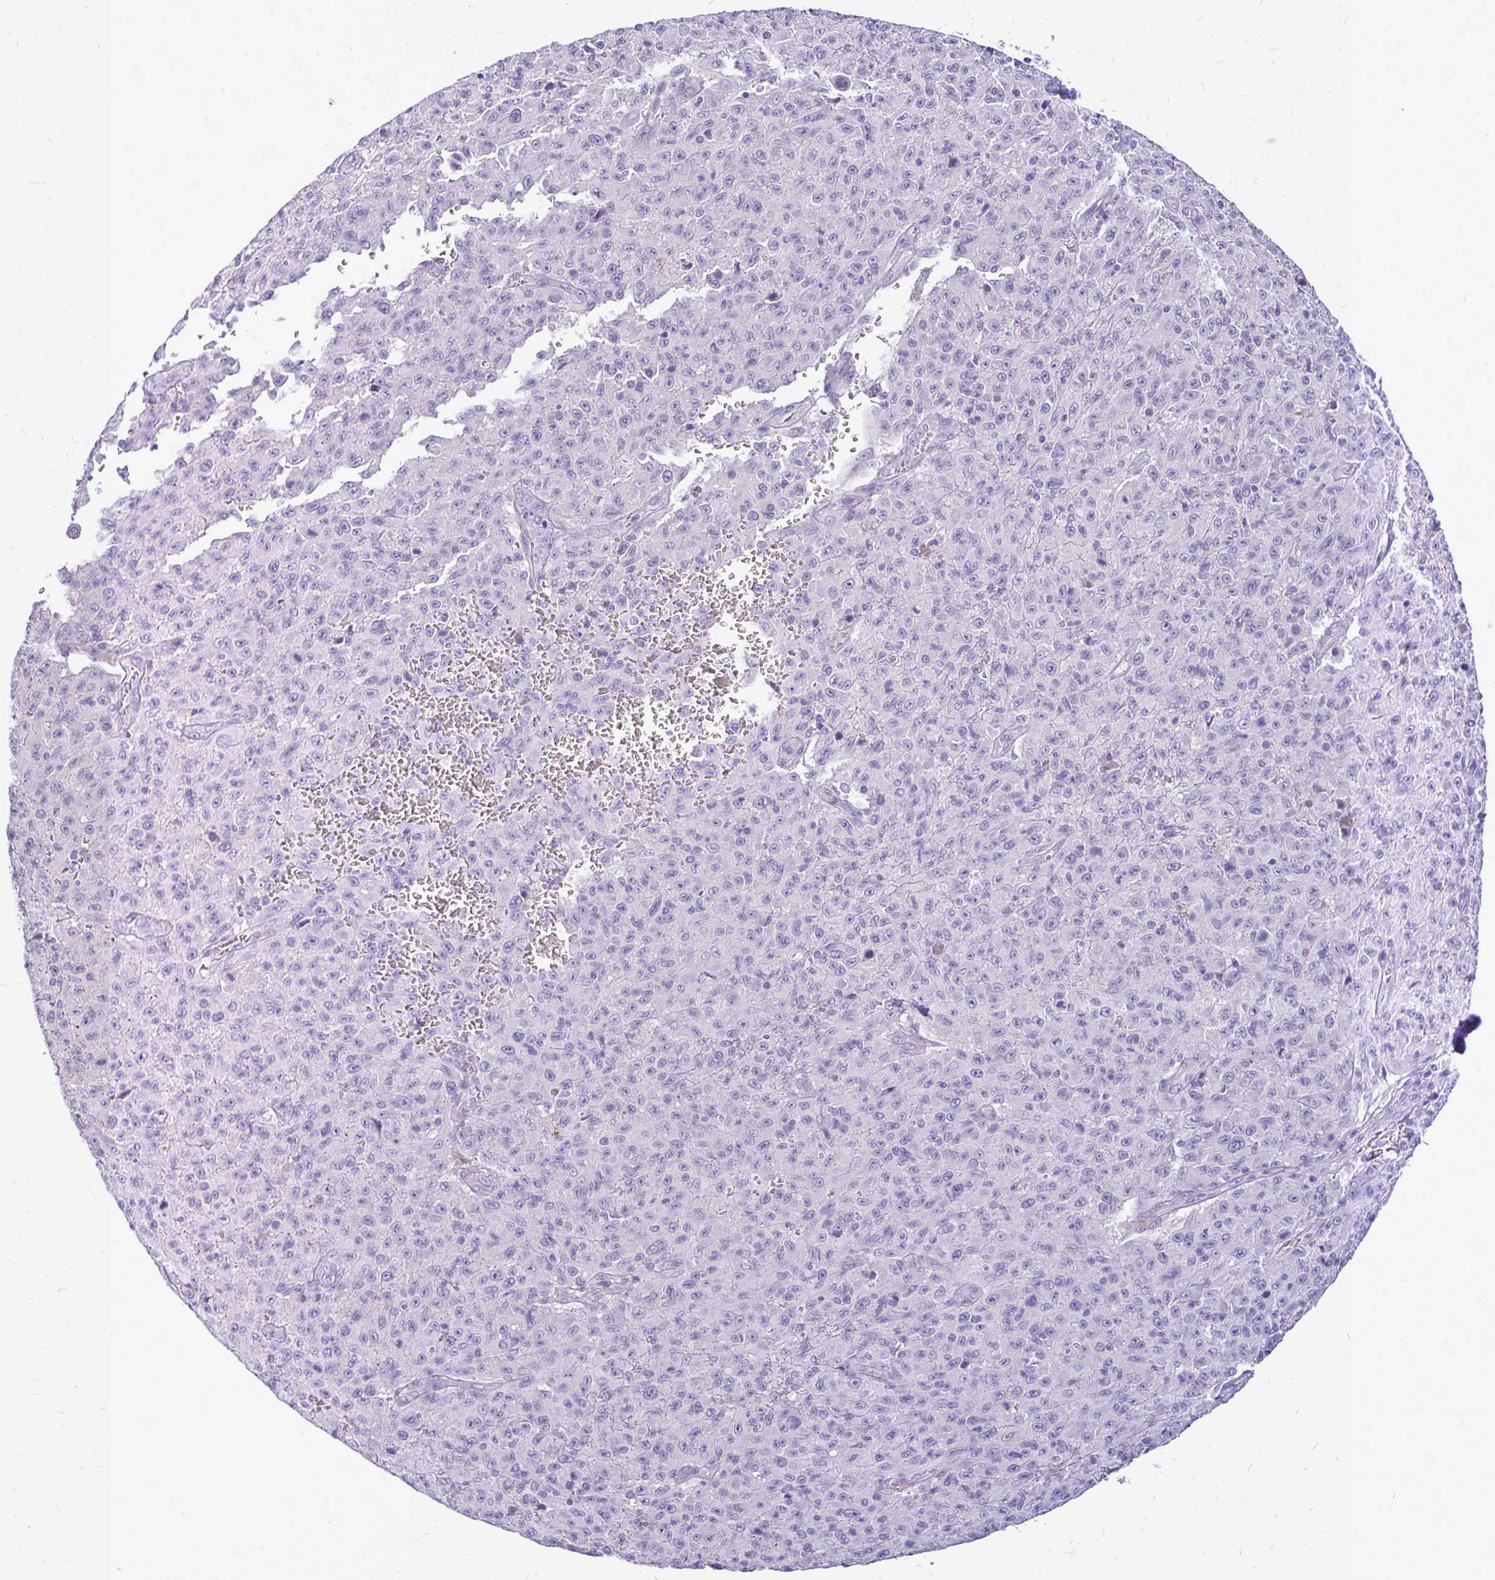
{"staining": {"intensity": "negative", "quantity": "none", "location": "none"}, "tissue": "melanoma", "cell_type": "Tumor cells", "image_type": "cancer", "snomed": [{"axis": "morphology", "description": "Malignant melanoma, NOS"}, {"axis": "topography", "description": "Skin"}], "caption": "An immunohistochemistry photomicrograph of melanoma is shown. There is no staining in tumor cells of melanoma. Brightfield microscopy of immunohistochemistry (IHC) stained with DAB (brown) and hematoxylin (blue), captured at high magnification.", "gene": "MAP1LC3A", "patient": {"sex": "male", "age": 46}}